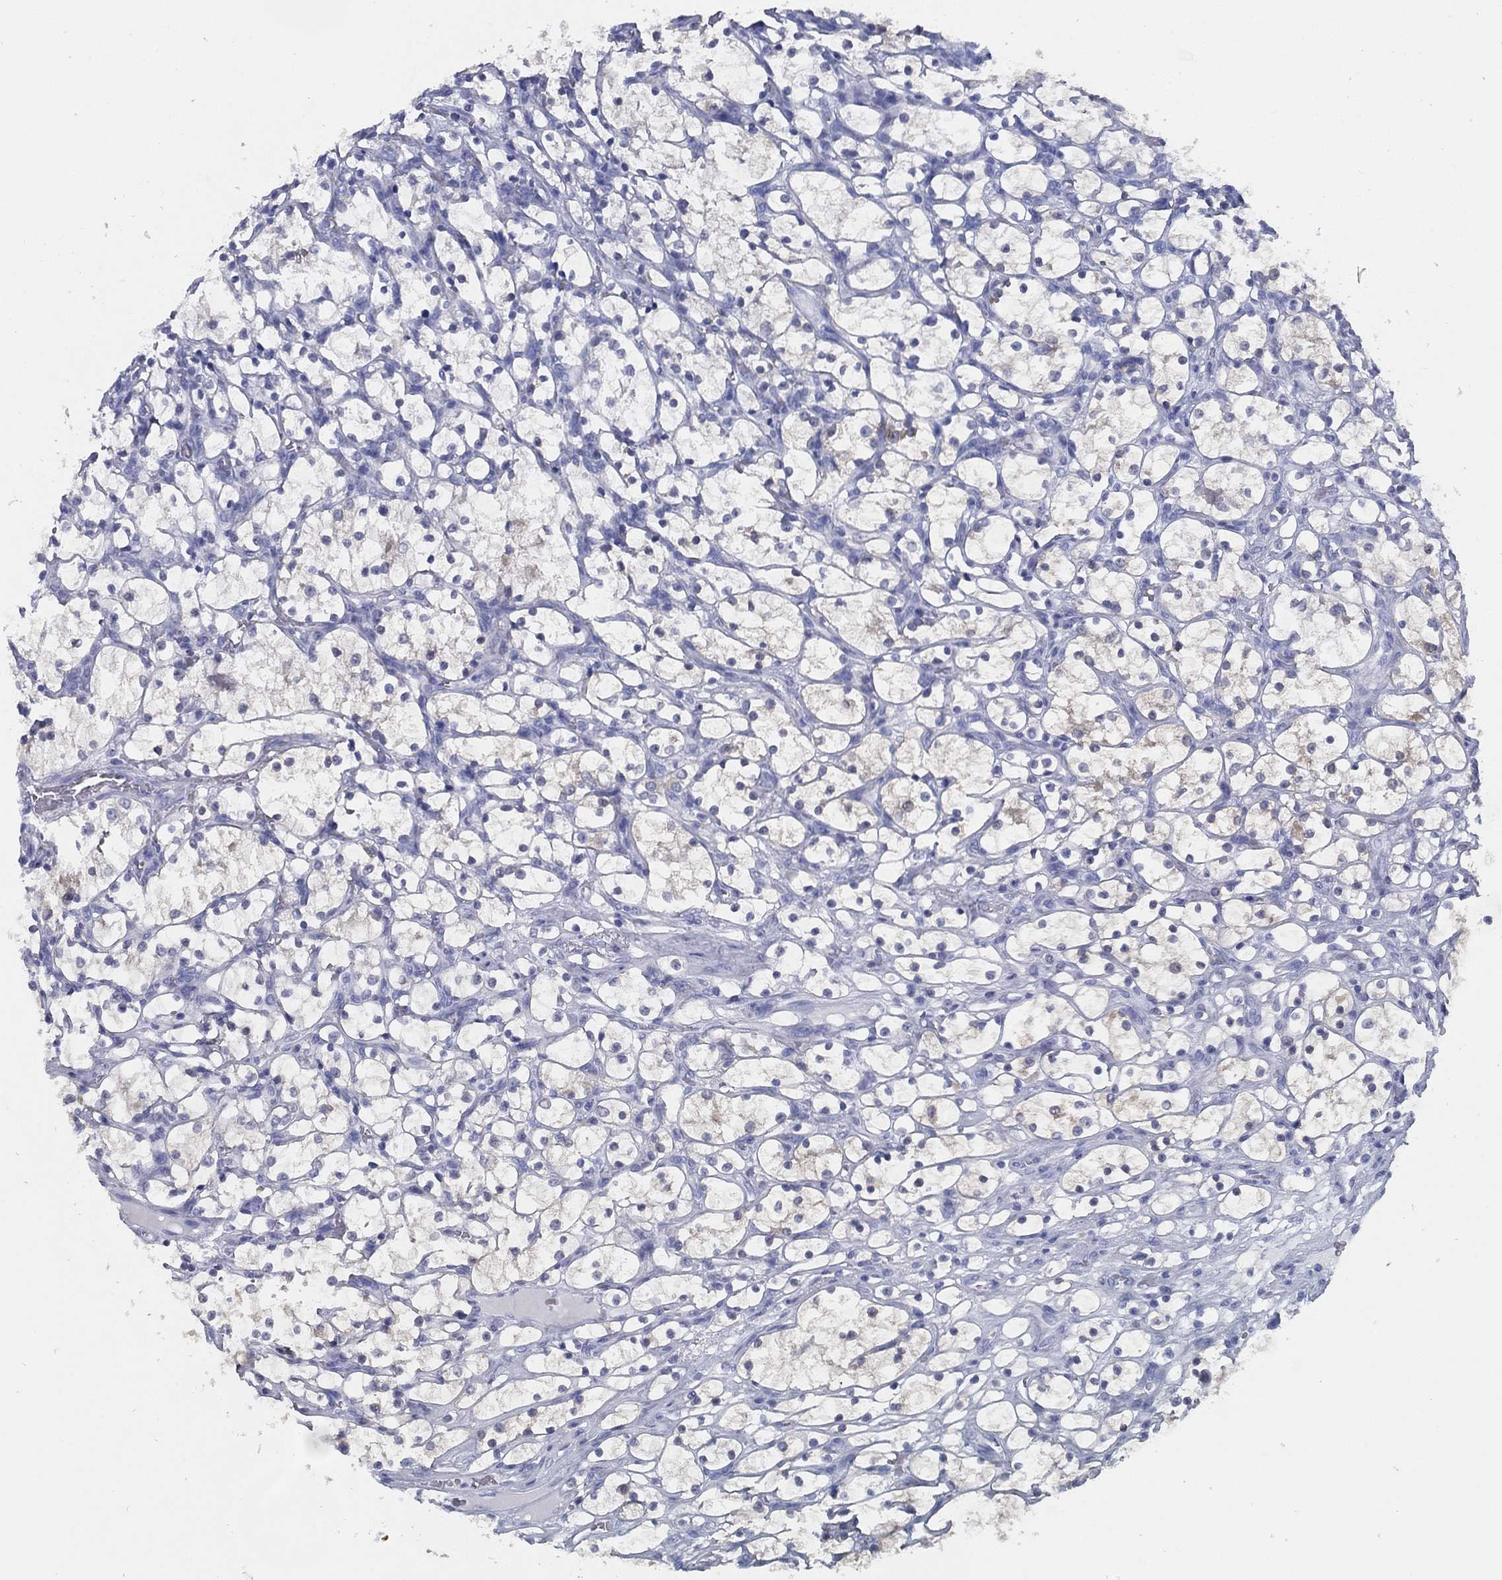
{"staining": {"intensity": "negative", "quantity": "none", "location": "none"}, "tissue": "renal cancer", "cell_type": "Tumor cells", "image_type": "cancer", "snomed": [{"axis": "morphology", "description": "Adenocarcinoma, NOS"}, {"axis": "topography", "description": "Kidney"}], "caption": "Immunohistochemistry (IHC) of renal cancer exhibits no staining in tumor cells. The staining was performed using DAB (3,3'-diaminobenzidine) to visualize the protein expression in brown, while the nuclei were stained in blue with hematoxylin (Magnification: 20x).", "gene": "TMEM252", "patient": {"sex": "female", "age": 69}}